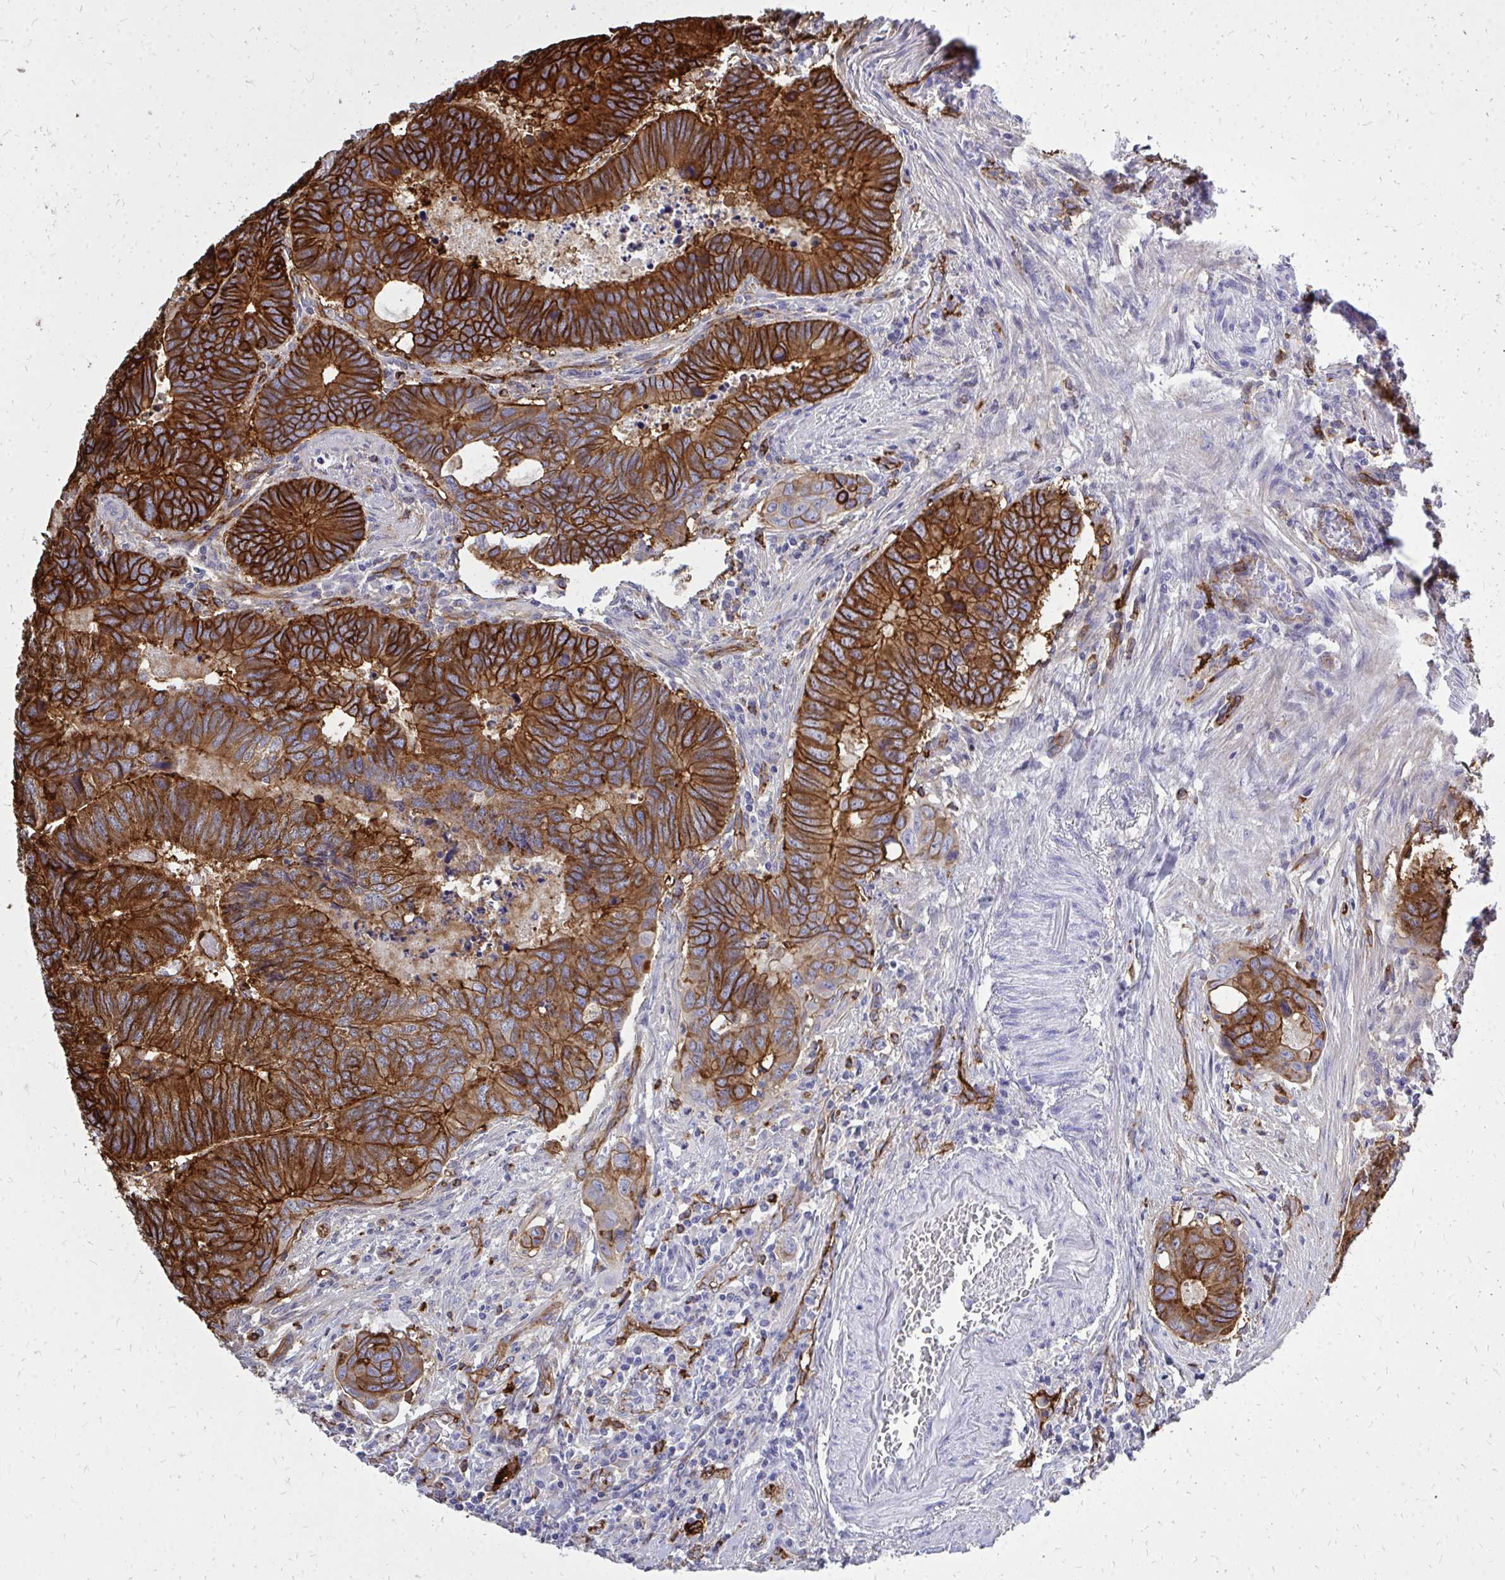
{"staining": {"intensity": "strong", "quantity": ">75%", "location": "cytoplasmic/membranous"}, "tissue": "colorectal cancer", "cell_type": "Tumor cells", "image_type": "cancer", "snomed": [{"axis": "morphology", "description": "Adenocarcinoma, NOS"}, {"axis": "topography", "description": "Colon"}], "caption": "Immunohistochemical staining of human colorectal cancer exhibits high levels of strong cytoplasmic/membranous staining in about >75% of tumor cells.", "gene": "MARCKSL1", "patient": {"sex": "male", "age": 62}}